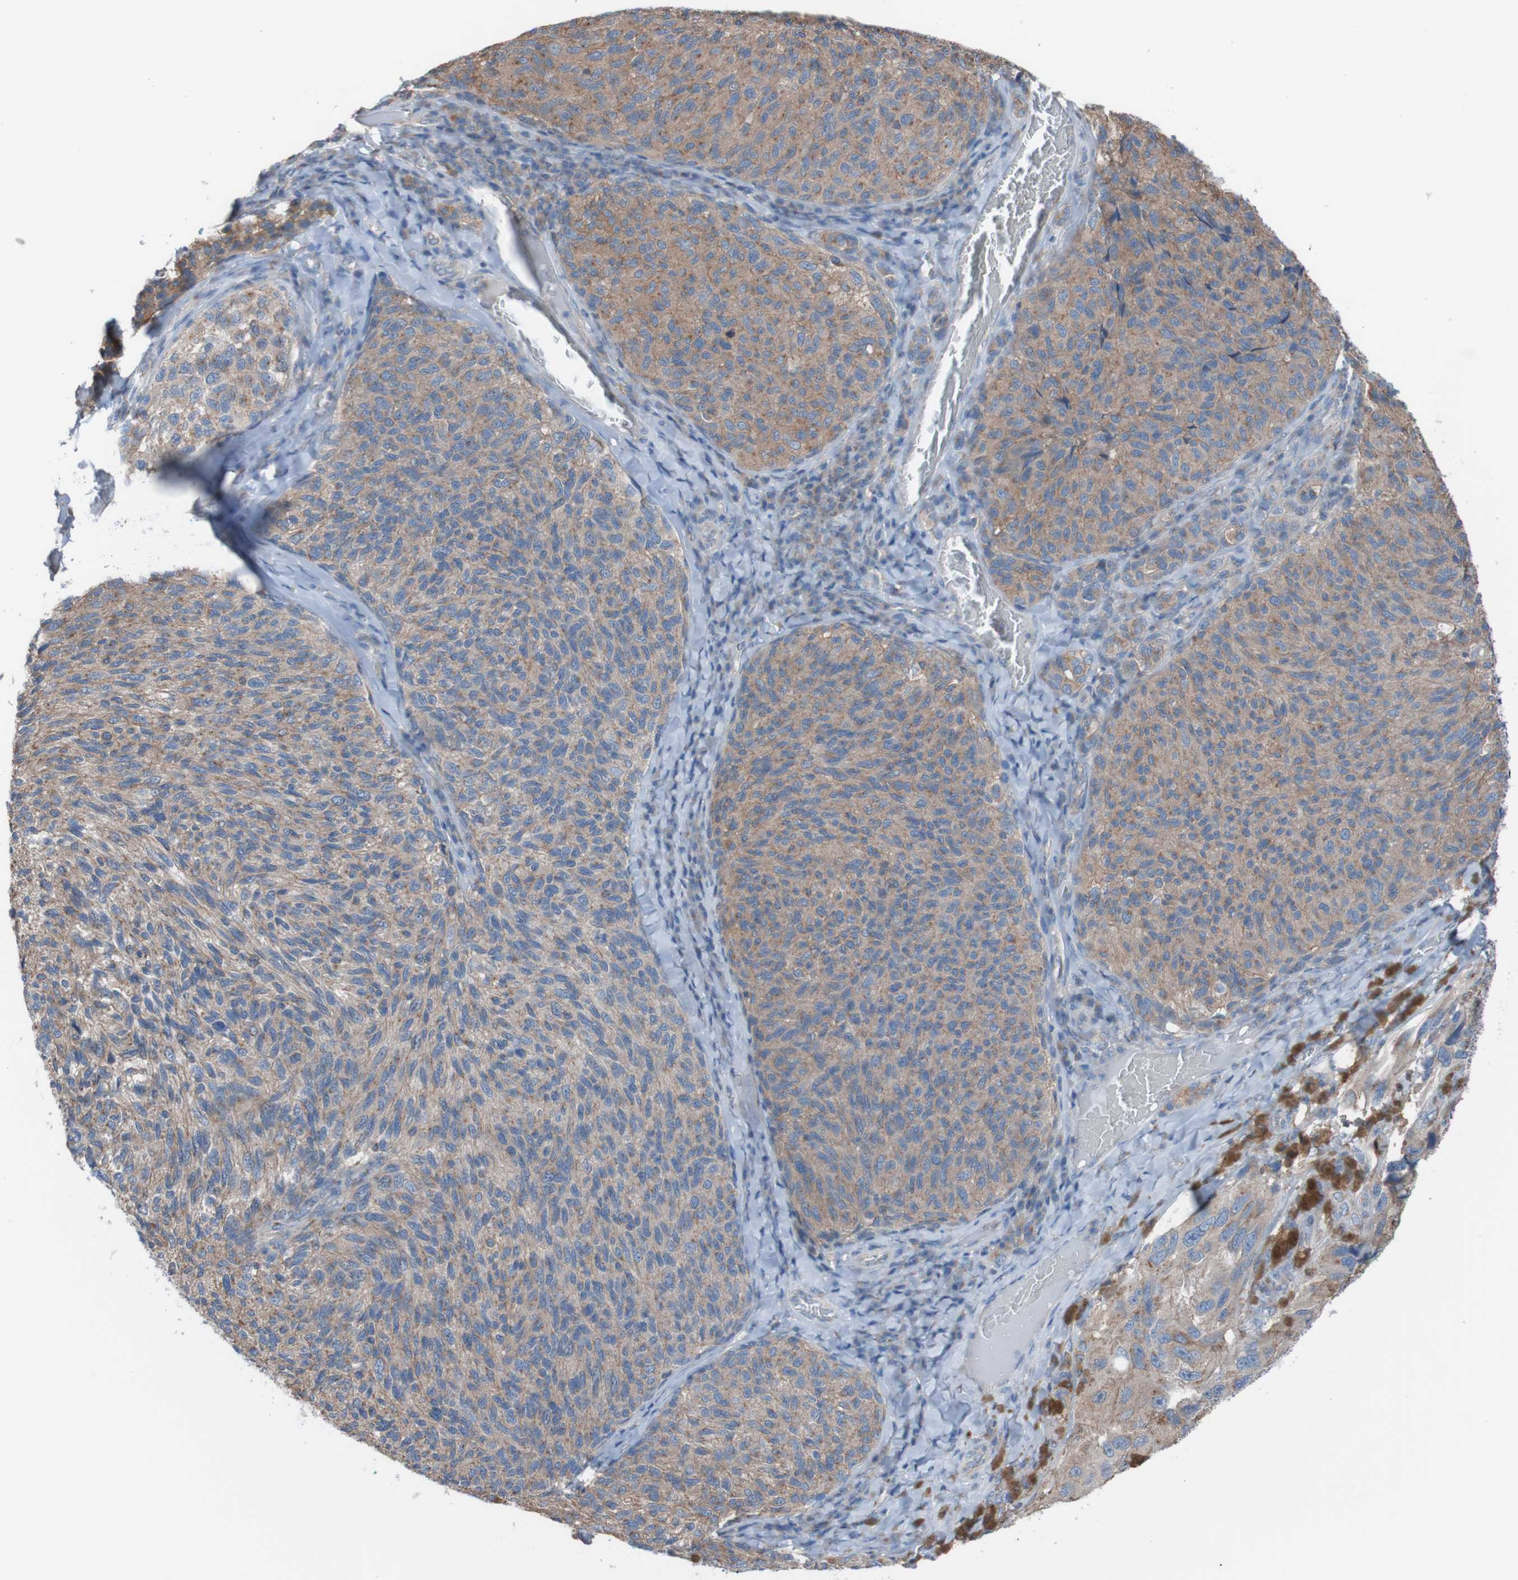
{"staining": {"intensity": "moderate", "quantity": ">75%", "location": "cytoplasmic/membranous"}, "tissue": "melanoma", "cell_type": "Tumor cells", "image_type": "cancer", "snomed": [{"axis": "morphology", "description": "Malignant melanoma, NOS"}, {"axis": "topography", "description": "Skin"}], "caption": "Human melanoma stained with a brown dye reveals moderate cytoplasmic/membranous positive expression in about >75% of tumor cells.", "gene": "MINAR1", "patient": {"sex": "female", "age": 73}}